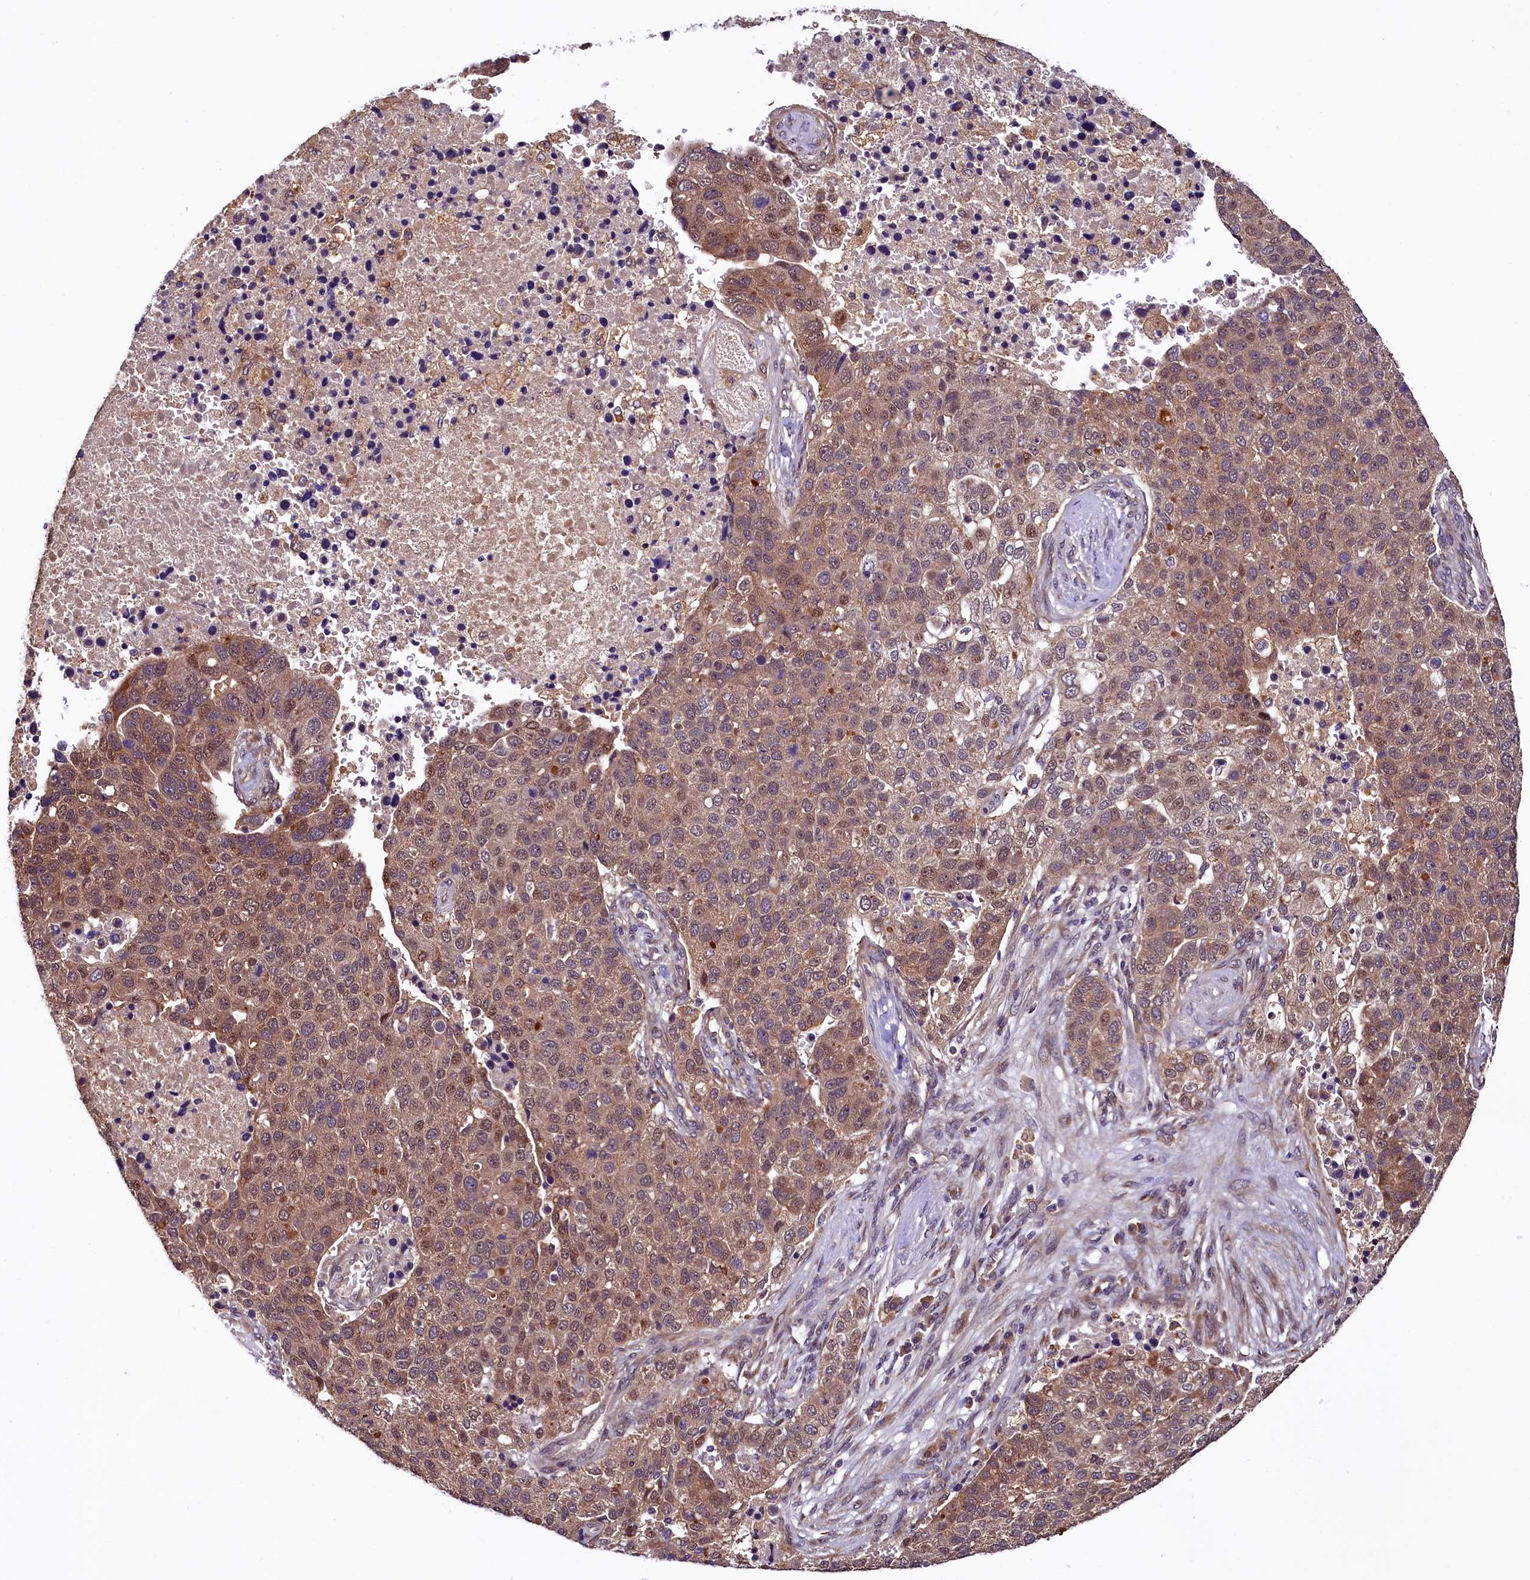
{"staining": {"intensity": "moderate", "quantity": ">75%", "location": "cytoplasmic/membranous,nuclear"}, "tissue": "pancreatic cancer", "cell_type": "Tumor cells", "image_type": "cancer", "snomed": [{"axis": "morphology", "description": "Adenocarcinoma, NOS"}, {"axis": "topography", "description": "Pancreas"}], "caption": "IHC micrograph of pancreatic cancer stained for a protein (brown), which demonstrates medium levels of moderate cytoplasmic/membranous and nuclear expression in about >75% of tumor cells.", "gene": "VPS35", "patient": {"sex": "female", "age": 61}}